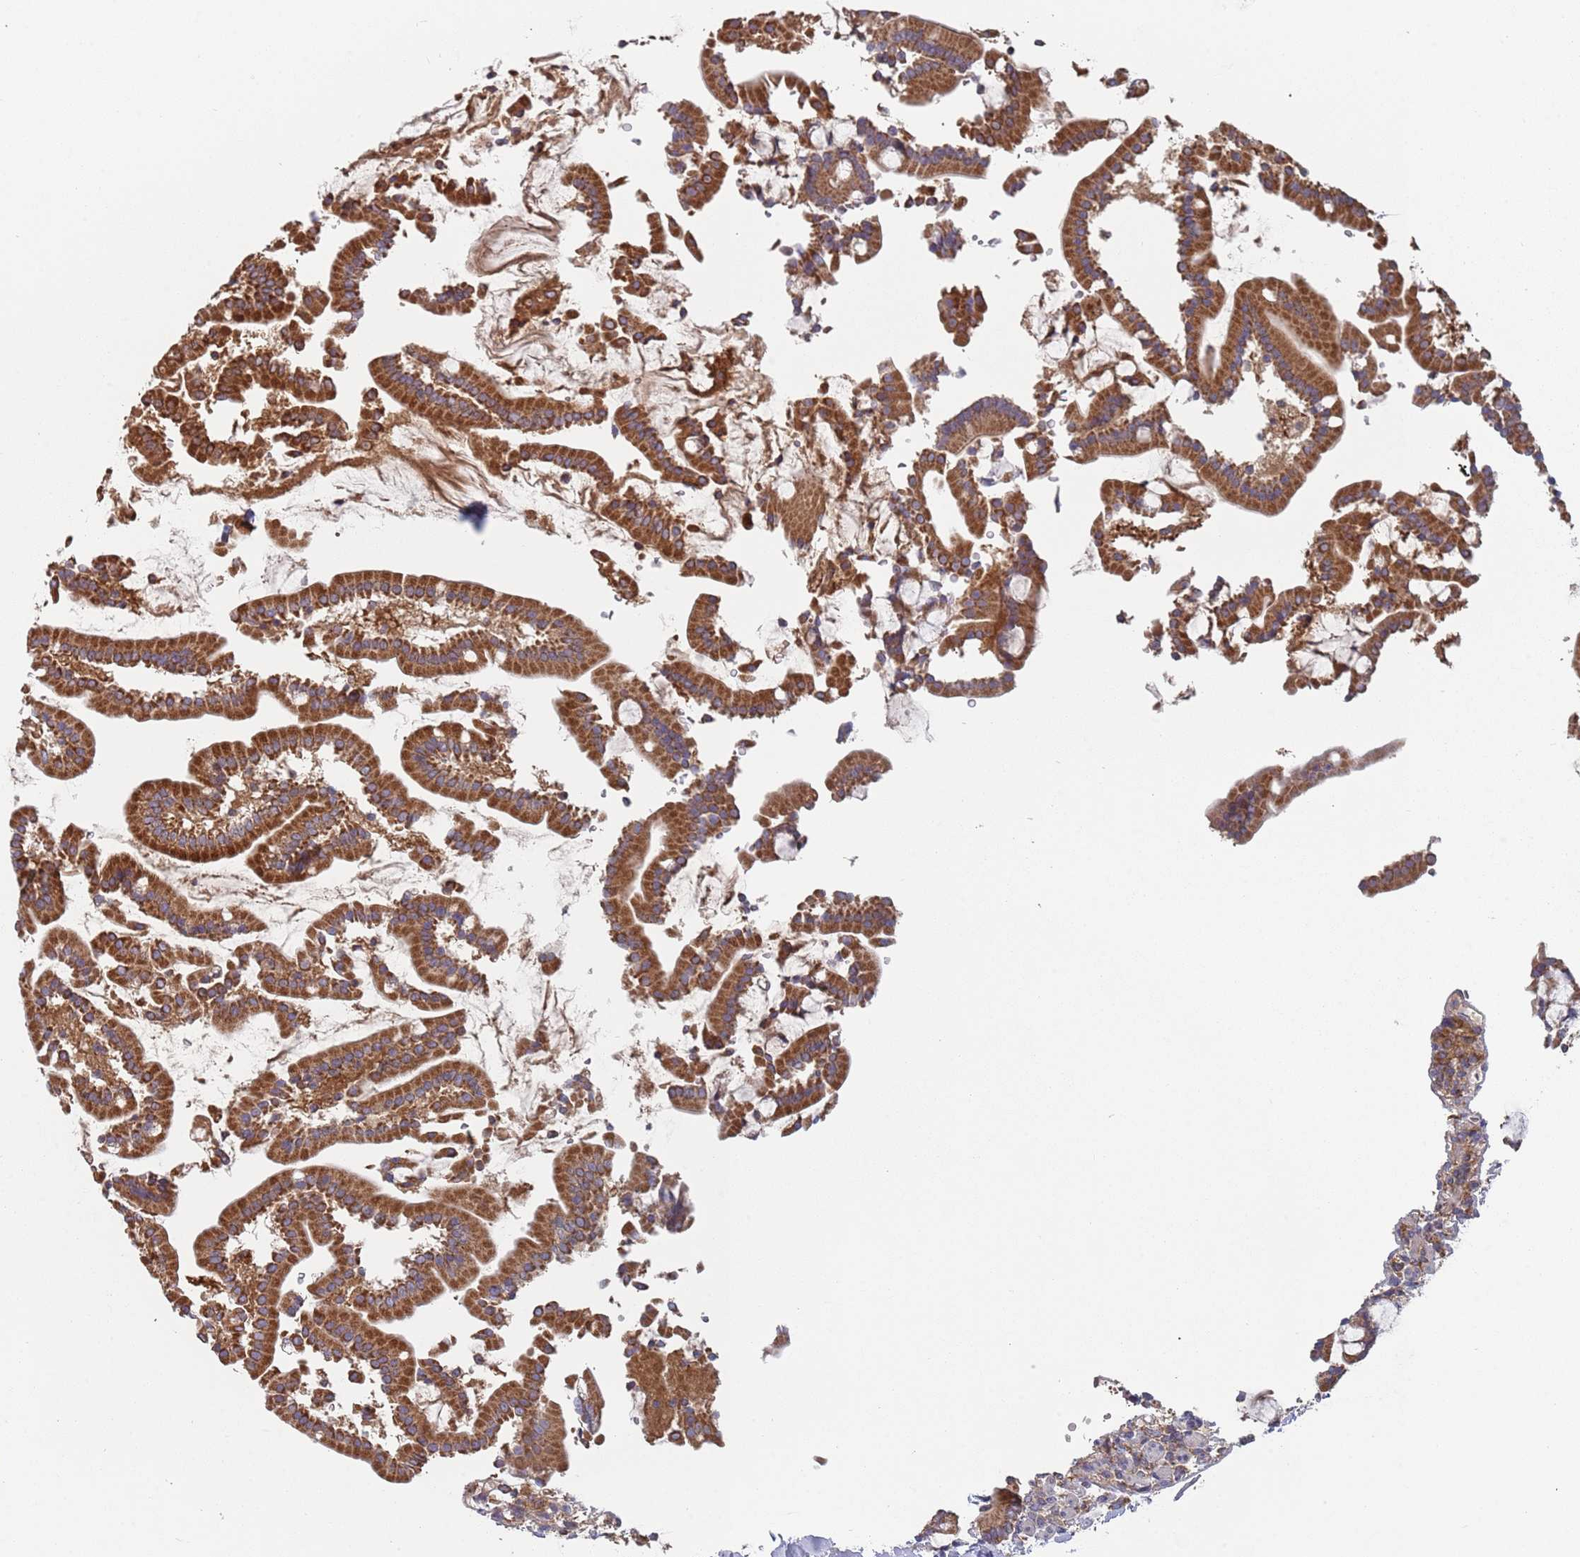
{"staining": {"intensity": "strong", "quantity": ">75%", "location": "cytoplasmic/membranous"}, "tissue": "duodenum", "cell_type": "Glandular cells", "image_type": "normal", "snomed": [{"axis": "morphology", "description": "Normal tissue, NOS"}, {"axis": "topography", "description": "Duodenum"}], "caption": "The photomicrograph exhibits immunohistochemical staining of normal duodenum. There is strong cytoplasmic/membranous positivity is appreciated in approximately >75% of glandular cells.", "gene": "GDI1", "patient": {"sex": "male", "age": 55}}